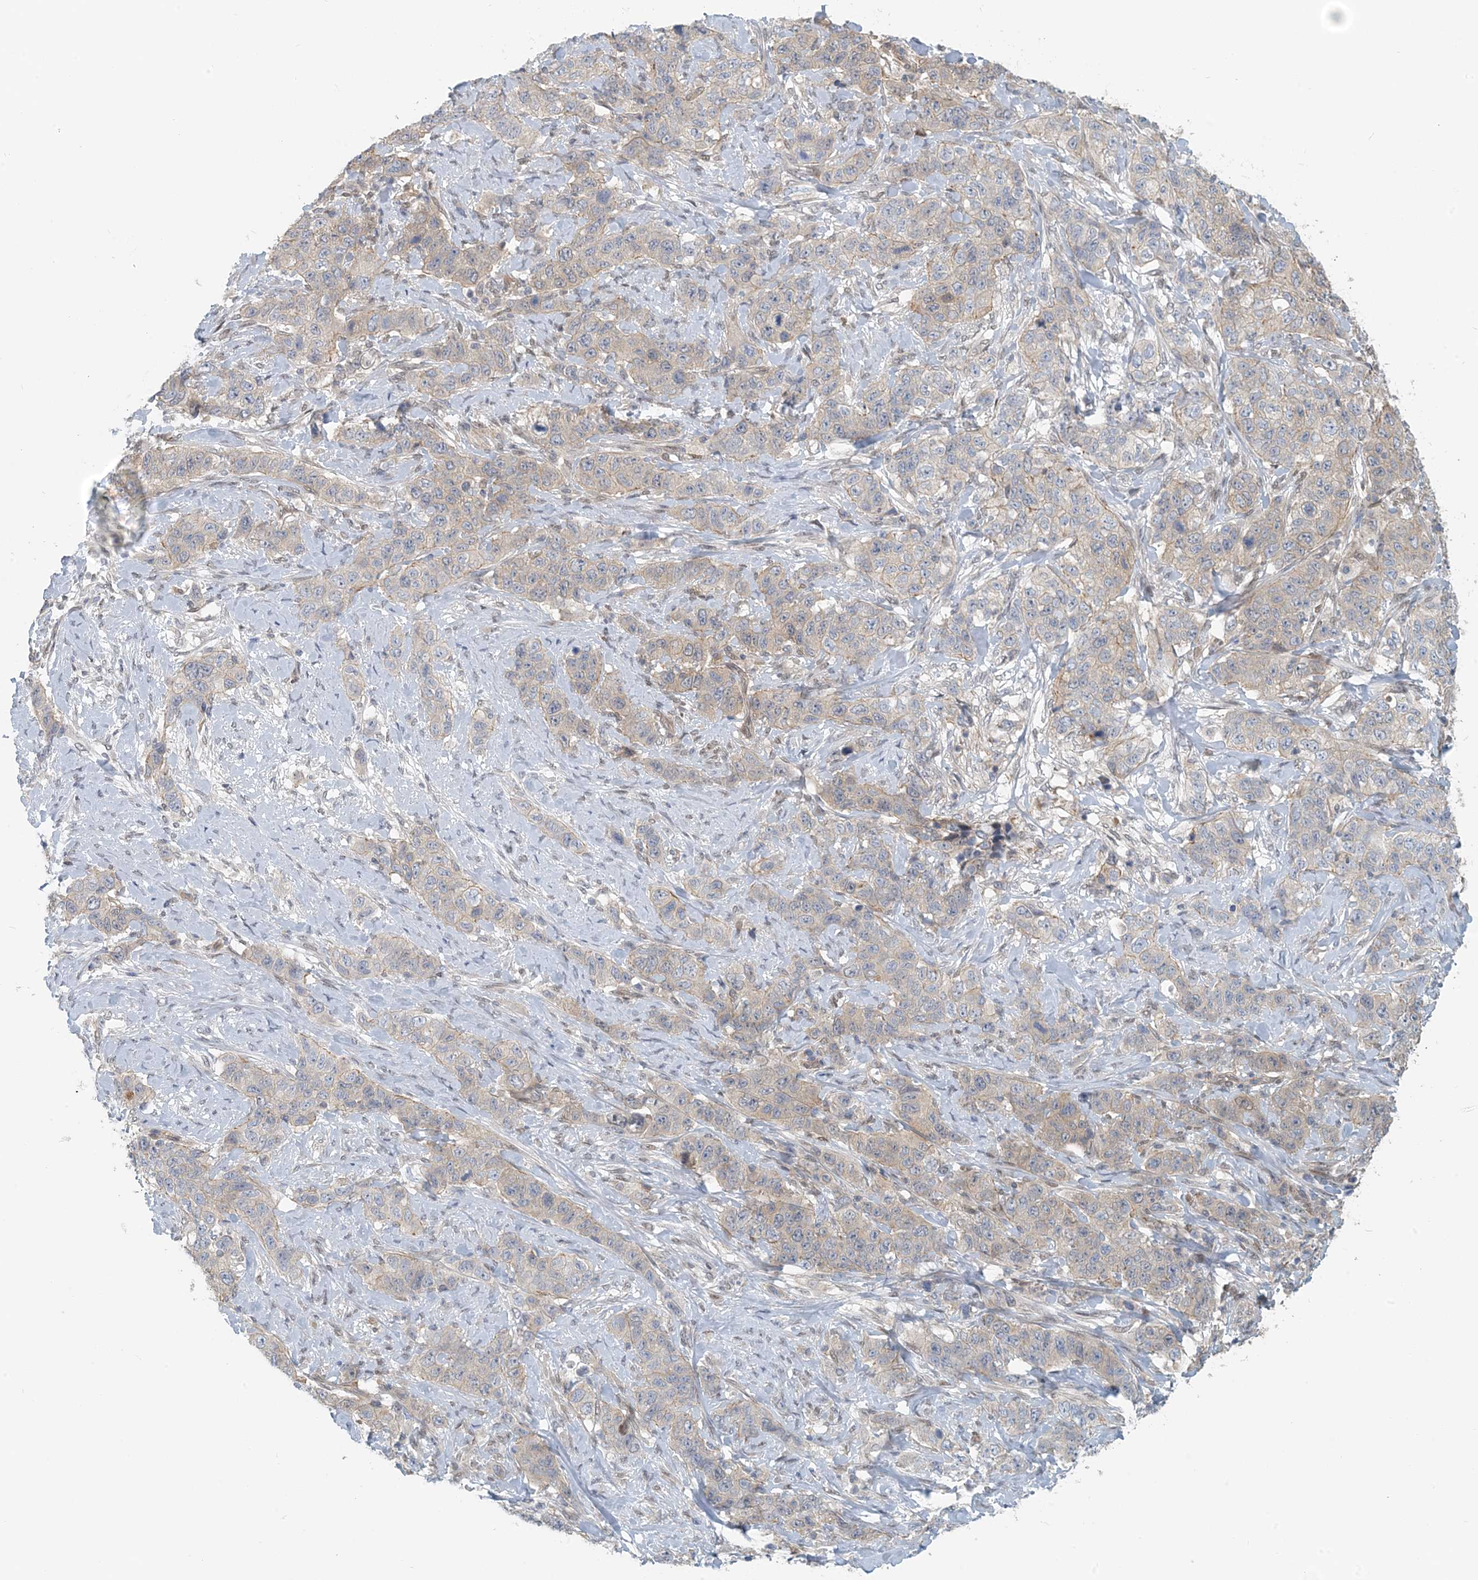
{"staining": {"intensity": "weak", "quantity": "25%-75%", "location": "cytoplasmic/membranous"}, "tissue": "stomach cancer", "cell_type": "Tumor cells", "image_type": "cancer", "snomed": [{"axis": "morphology", "description": "Adenocarcinoma, NOS"}, {"axis": "topography", "description": "Stomach"}], "caption": "The micrograph reveals a brown stain indicating the presence of a protein in the cytoplasmic/membranous of tumor cells in stomach adenocarcinoma.", "gene": "ZC3H12A", "patient": {"sex": "male", "age": 48}}